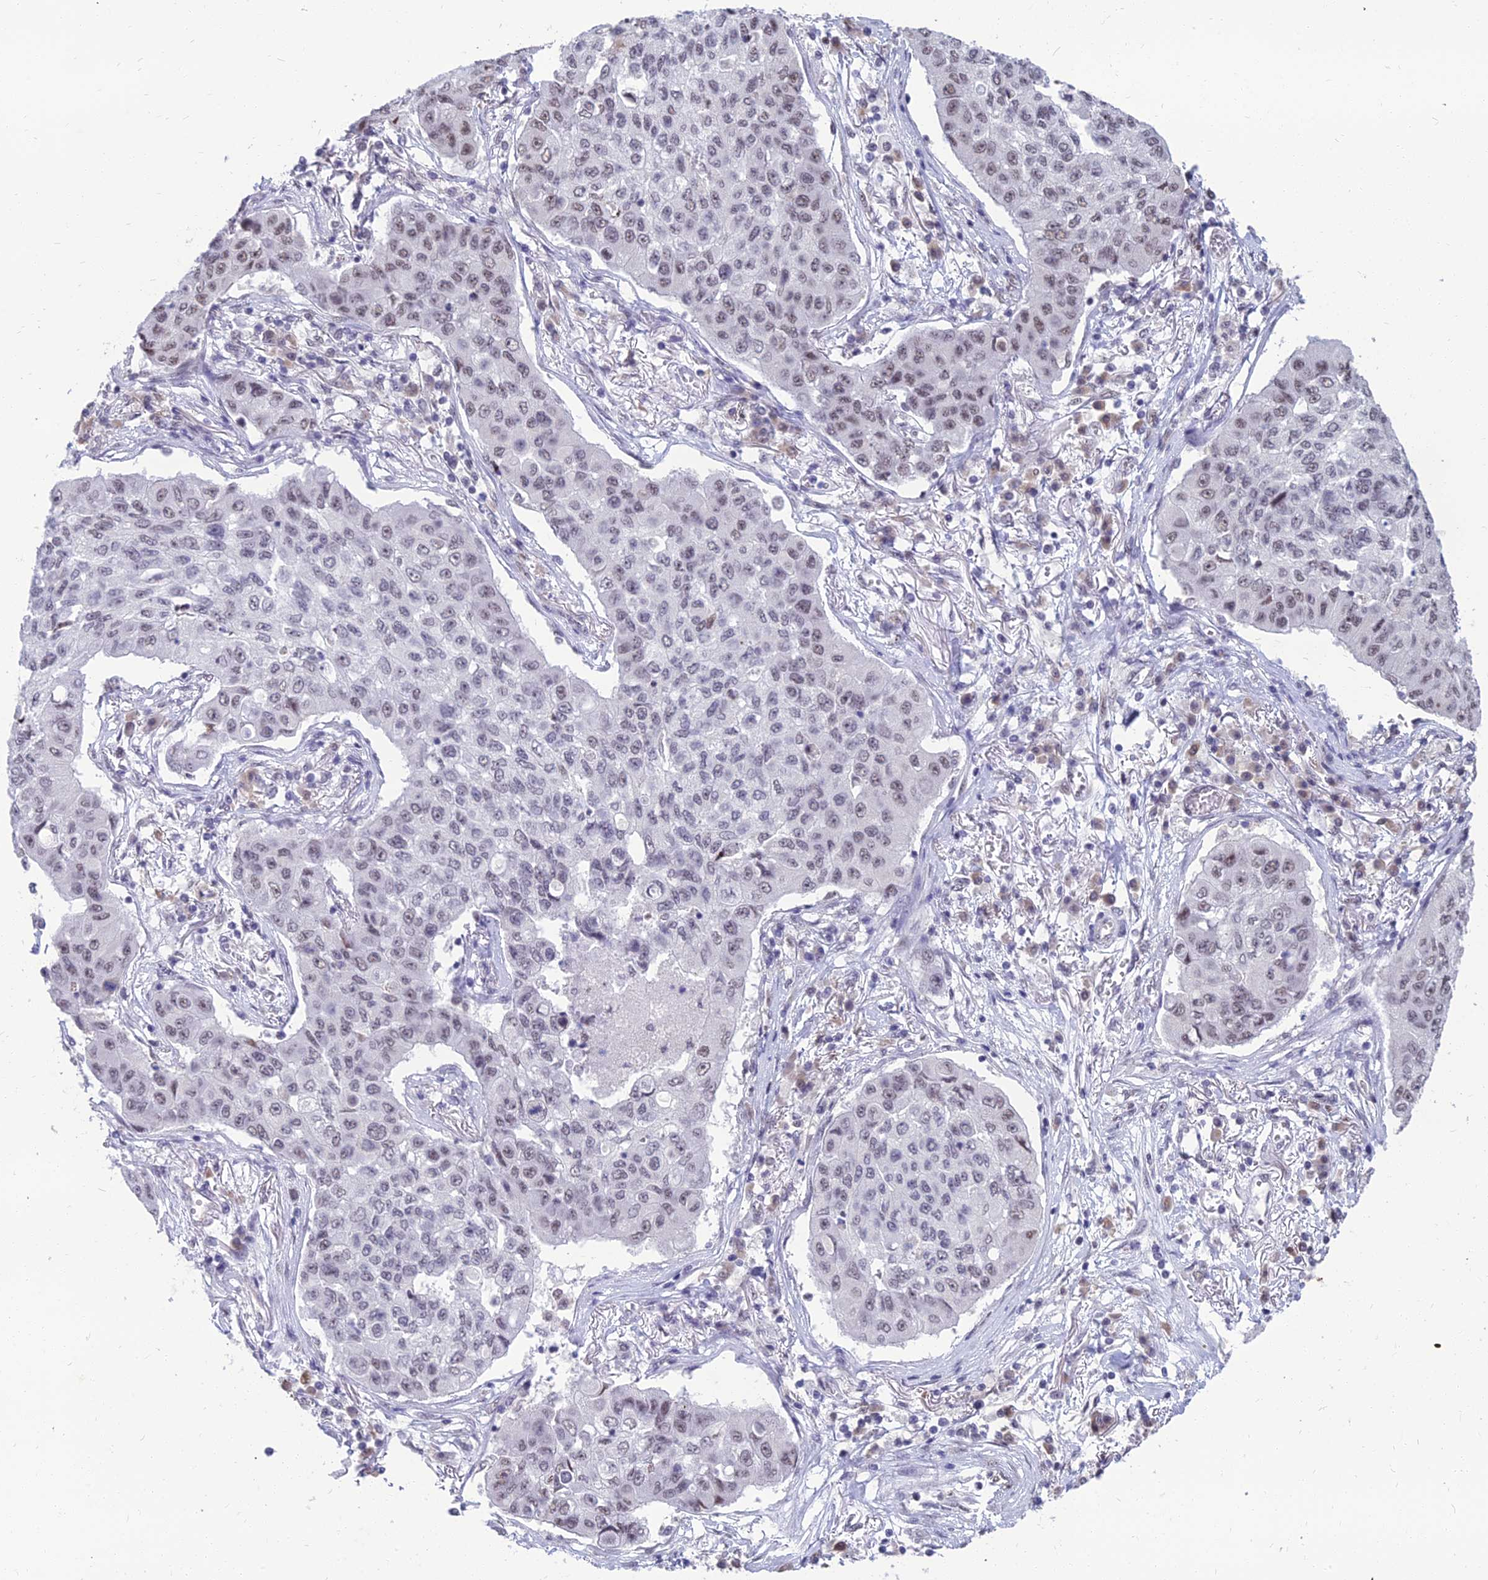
{"staining": {"intensity": "weak", "quantity": "25%-75%", "location": "nuclear"}, "tissue": "lung cancer", "cell_type": "Tumor cells", "image_type": "cancer", "snomed": [{"axis": "morphology", "description": "Squamous cell carcinoma, NOS"}, {"axis": "topography", "description": "Lung"}], "caption": "Lung cancer stained with a protein marker displays weak staining in tumor cells.", "gene": "SRSF7", "patient": {"sex": "male", "age": 74}}